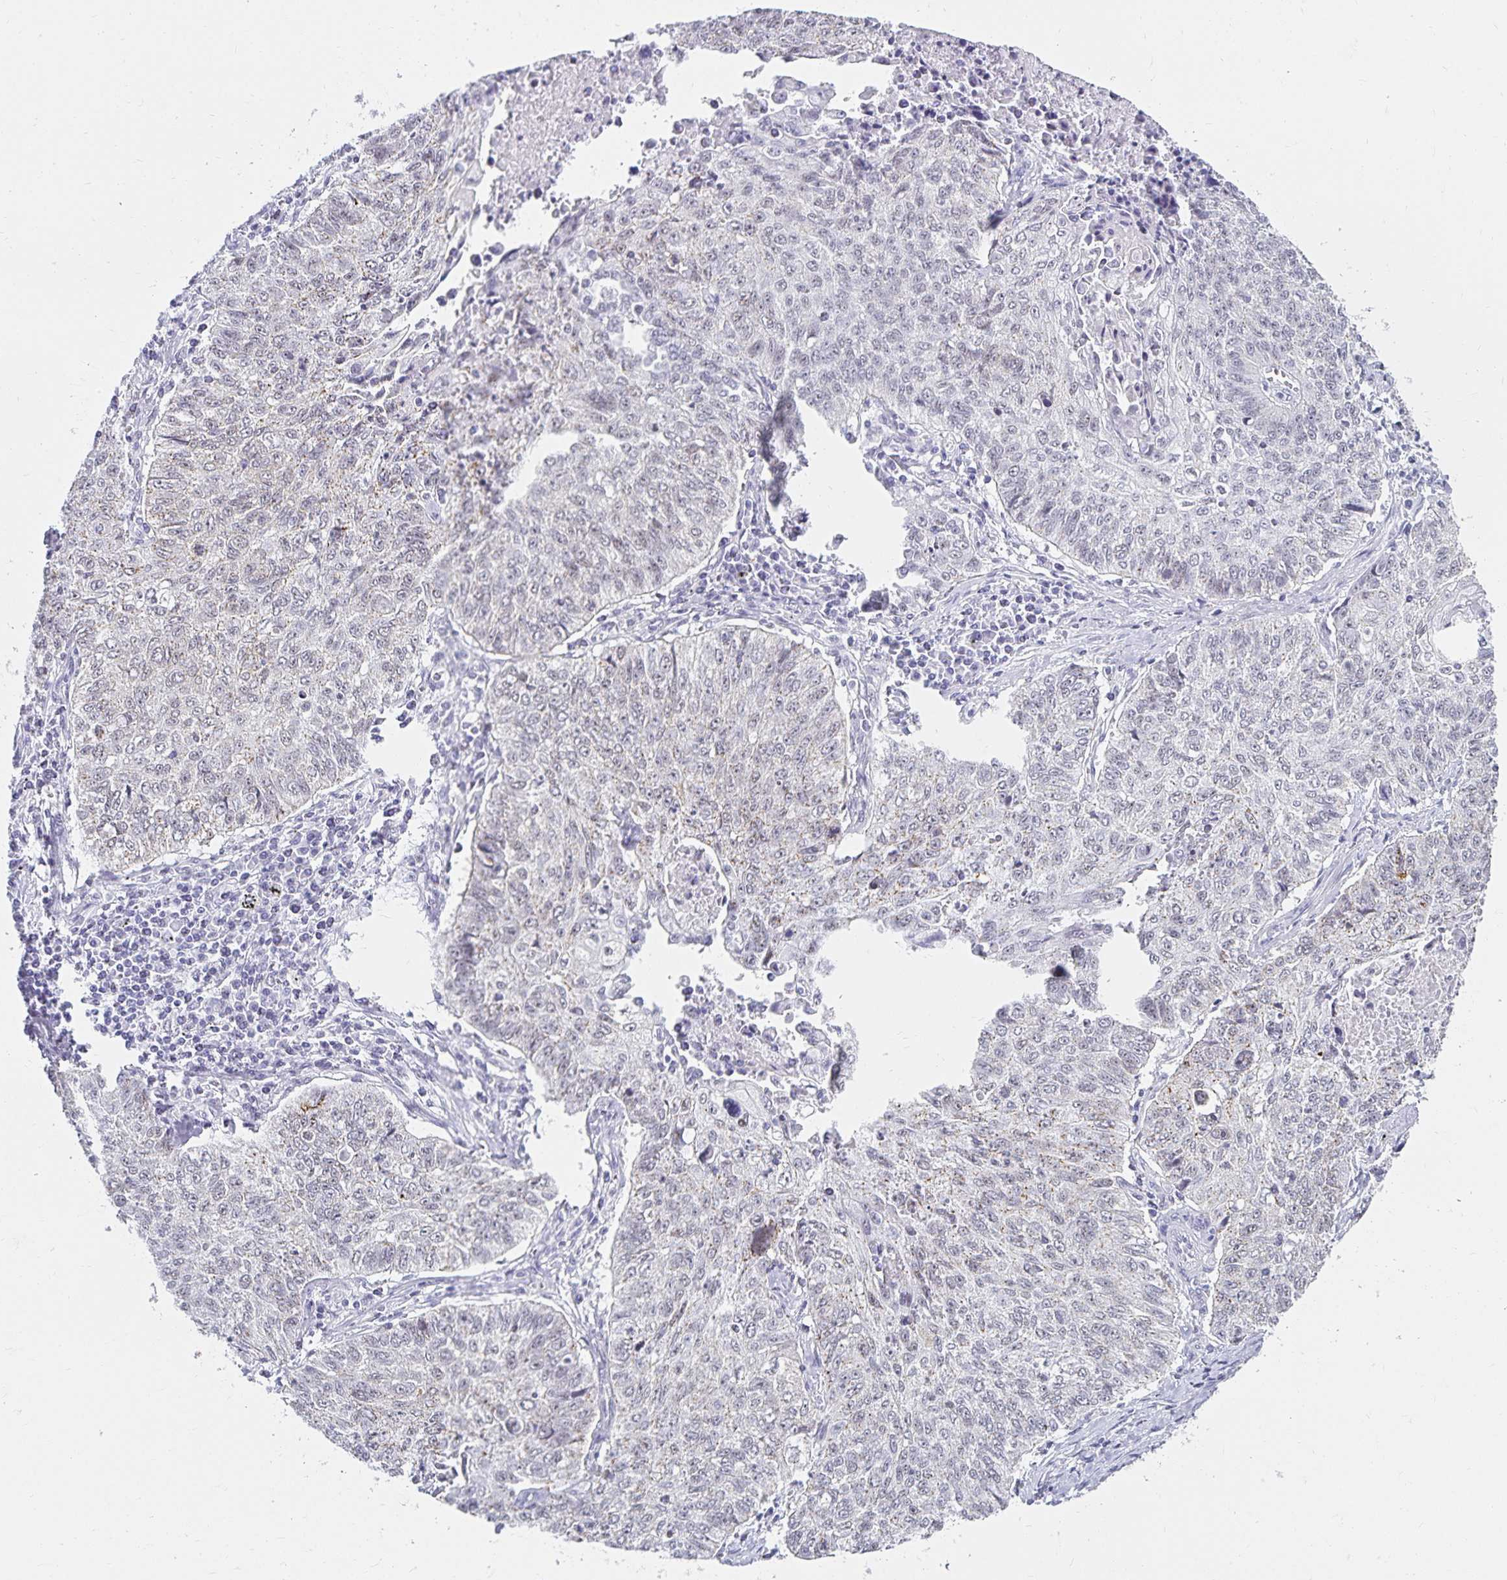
{"staining": {"intensity": "negative", "quantity": "none", "location": "none"}, "tissue": "lung cancer", "cell_type": "Tumor cells", "image_type": "cancer", "snomed": [{"axis": "morphology", "description": "Normal morphology"}, {"axis": "morphology", "description": "Aneuploidy"}, {"axis": "morphology", "description": "Squamous cell carcinoma, NOS"}, {"axis": "topography", "description": "Lymph node"}, {"axis": "topography", "description": "Lung"}], "caption": "Tumor cells show no significant staining in lung aneuploidy. (Stains: DAB (3,3'-diaminobenzidine) IHC with hematoxylin counter stain, Microscopy: brightfield microscopy at high magnification).", "gene": "C20orf85", "patient": {"sex": "female", "age": 76}}